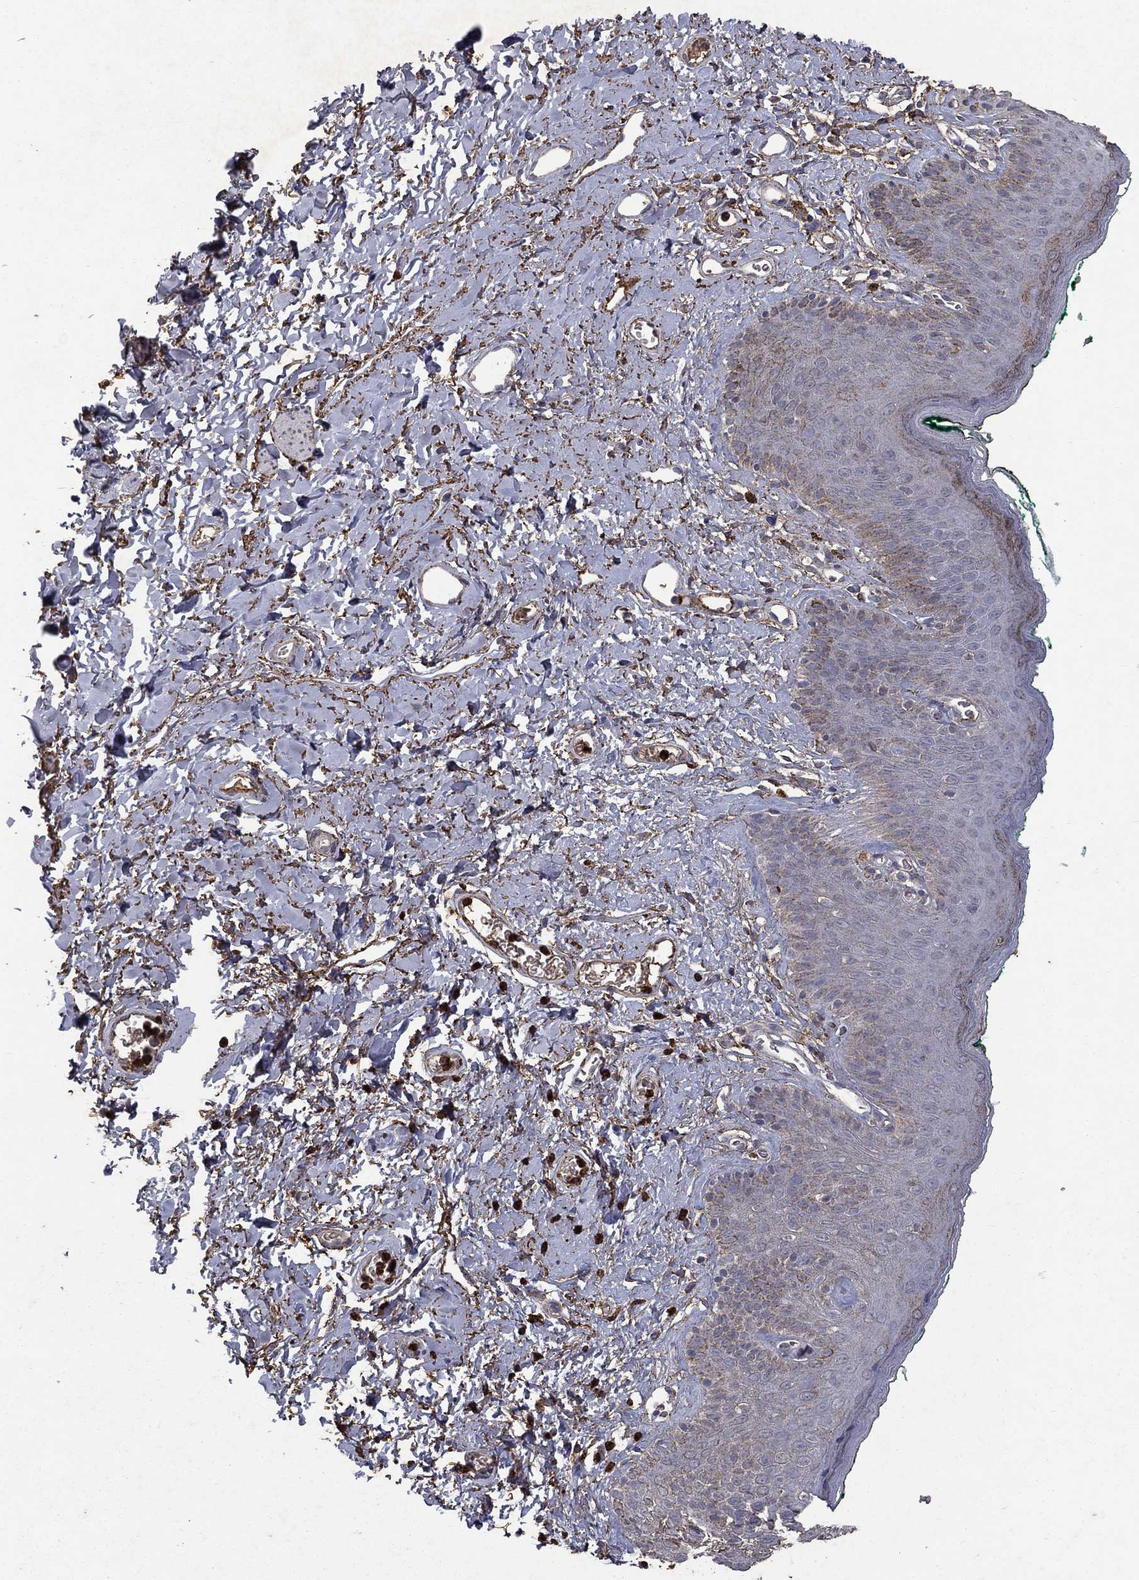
{"staining": {"intensity": "strong", "quantity": "25%-75%", "location": "cytoplasmic/membranous"}, "tissue": "skin", "cell_type": "Epidermal cells", "image_type": "normal", "snomed": [{"axis": "morphology", "description": "Normal tissue, NOS"}, {"axis": "topography", "description": "Vulva"}], "caption": "This is a micrograph of immunohistochemistry (IHC) staining of normal skin, which shows strong expression in the cytoplasmic/membranous of epidermal cells.", "gene": "CD24", "patient": {"sex": "female", "age": 66}}